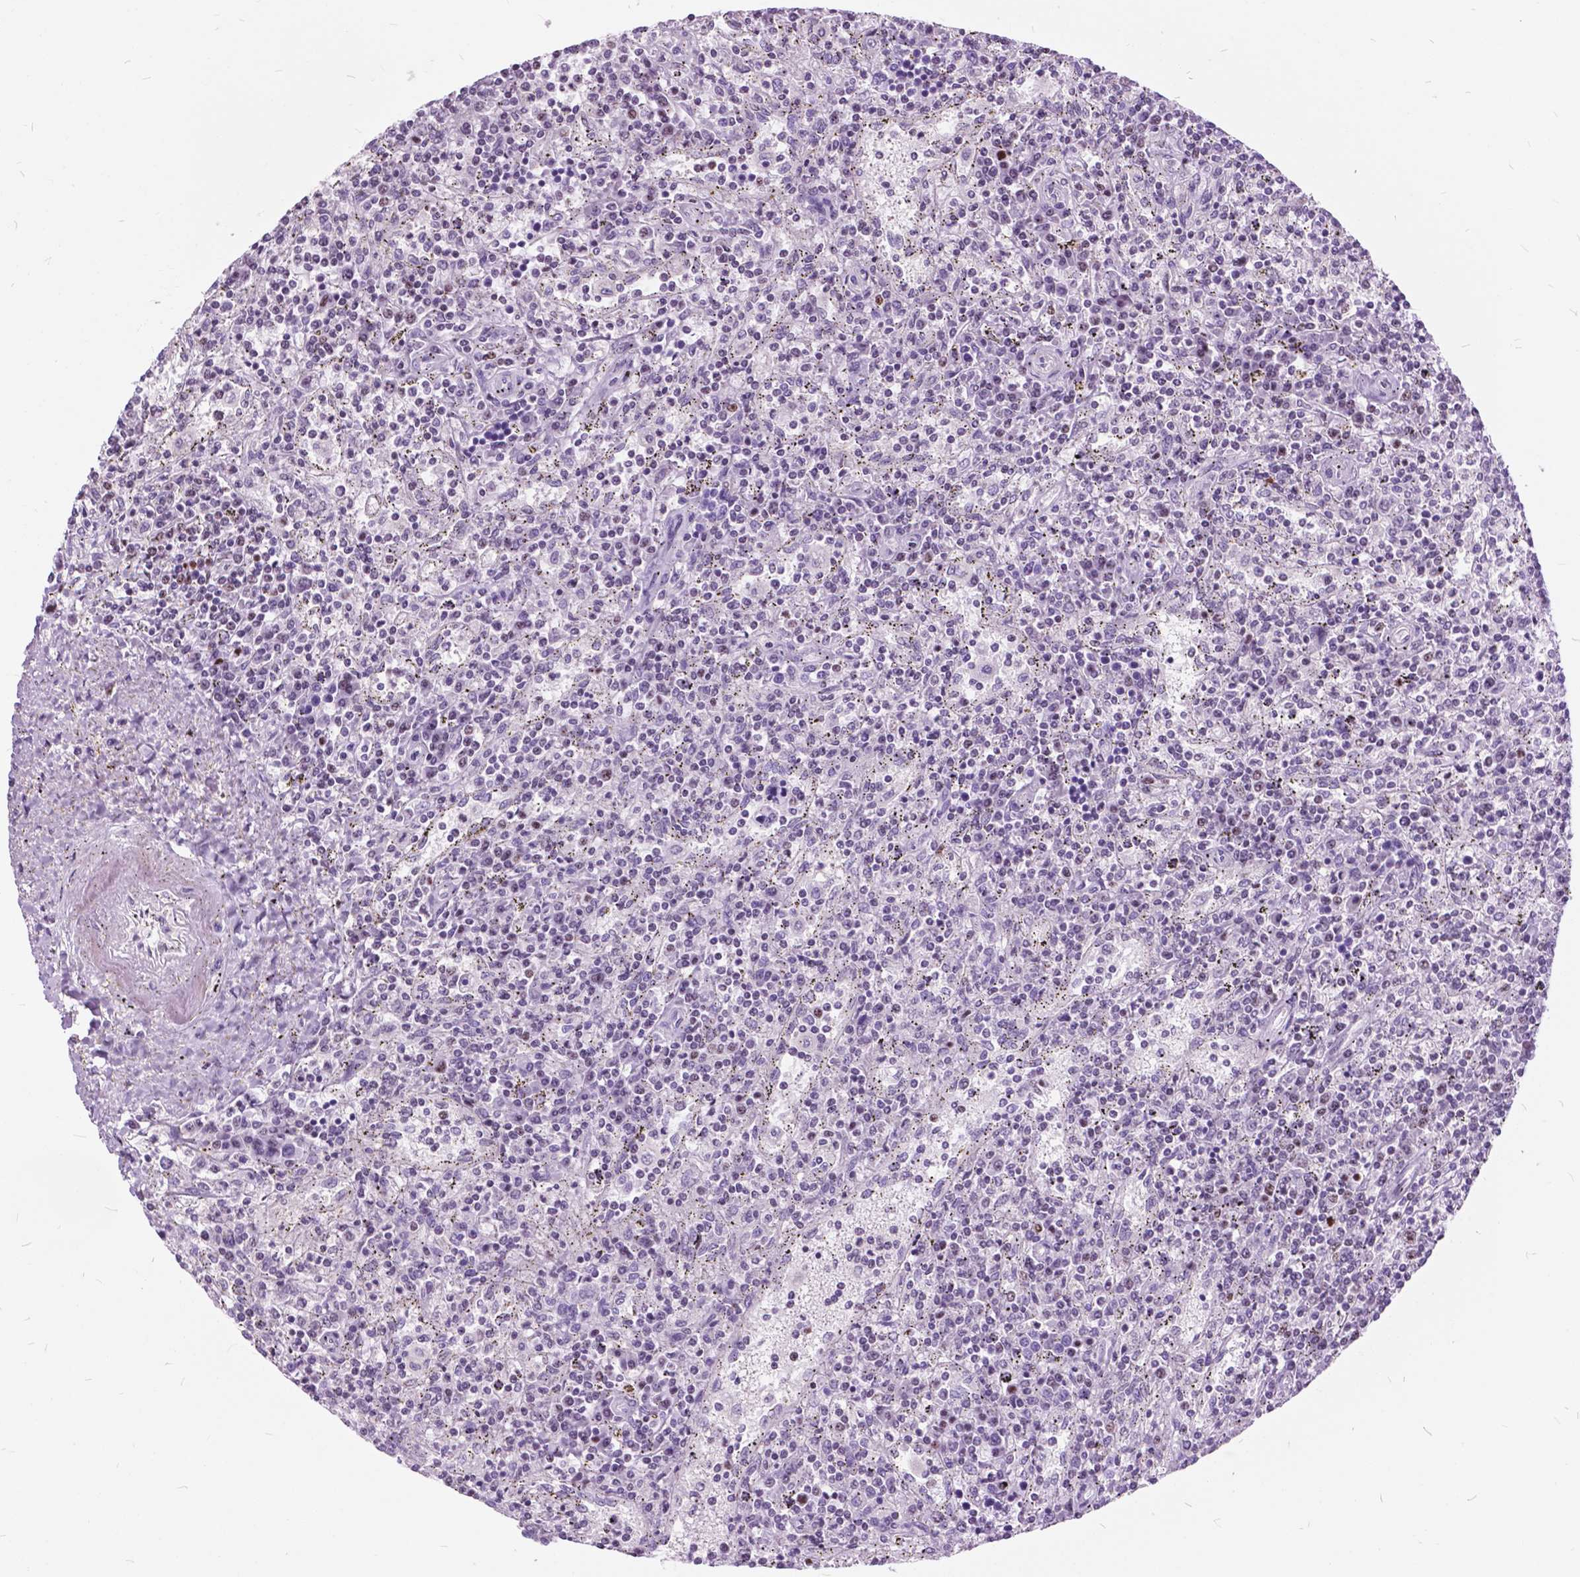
{"staining": {"intensity": "weak", "quantity": "<25%", "location": "nuclear"}, "tissue": "lymphoma", "cell_type": "Tumor cells", "image_type": "cancer", "snomed": [{"axis": "morphology", "description": "Malignant lymphoma, non-Hodgkin's type, Low grade"}, {"axis": "topography", "description": "Spleen"}], "caption": "DAB immunohistochemical staining of human lymphoma reveals no significant expression in tumor cells. The staining was performed using DAB (3,3'-diaminobenzidine) to visualize the protein expression in brown, while the nuclei were stained in blue with hematoxylin (Magnification: 20x).", "gene": "SP140", "patient": {"sex": "male", "age": 62}}